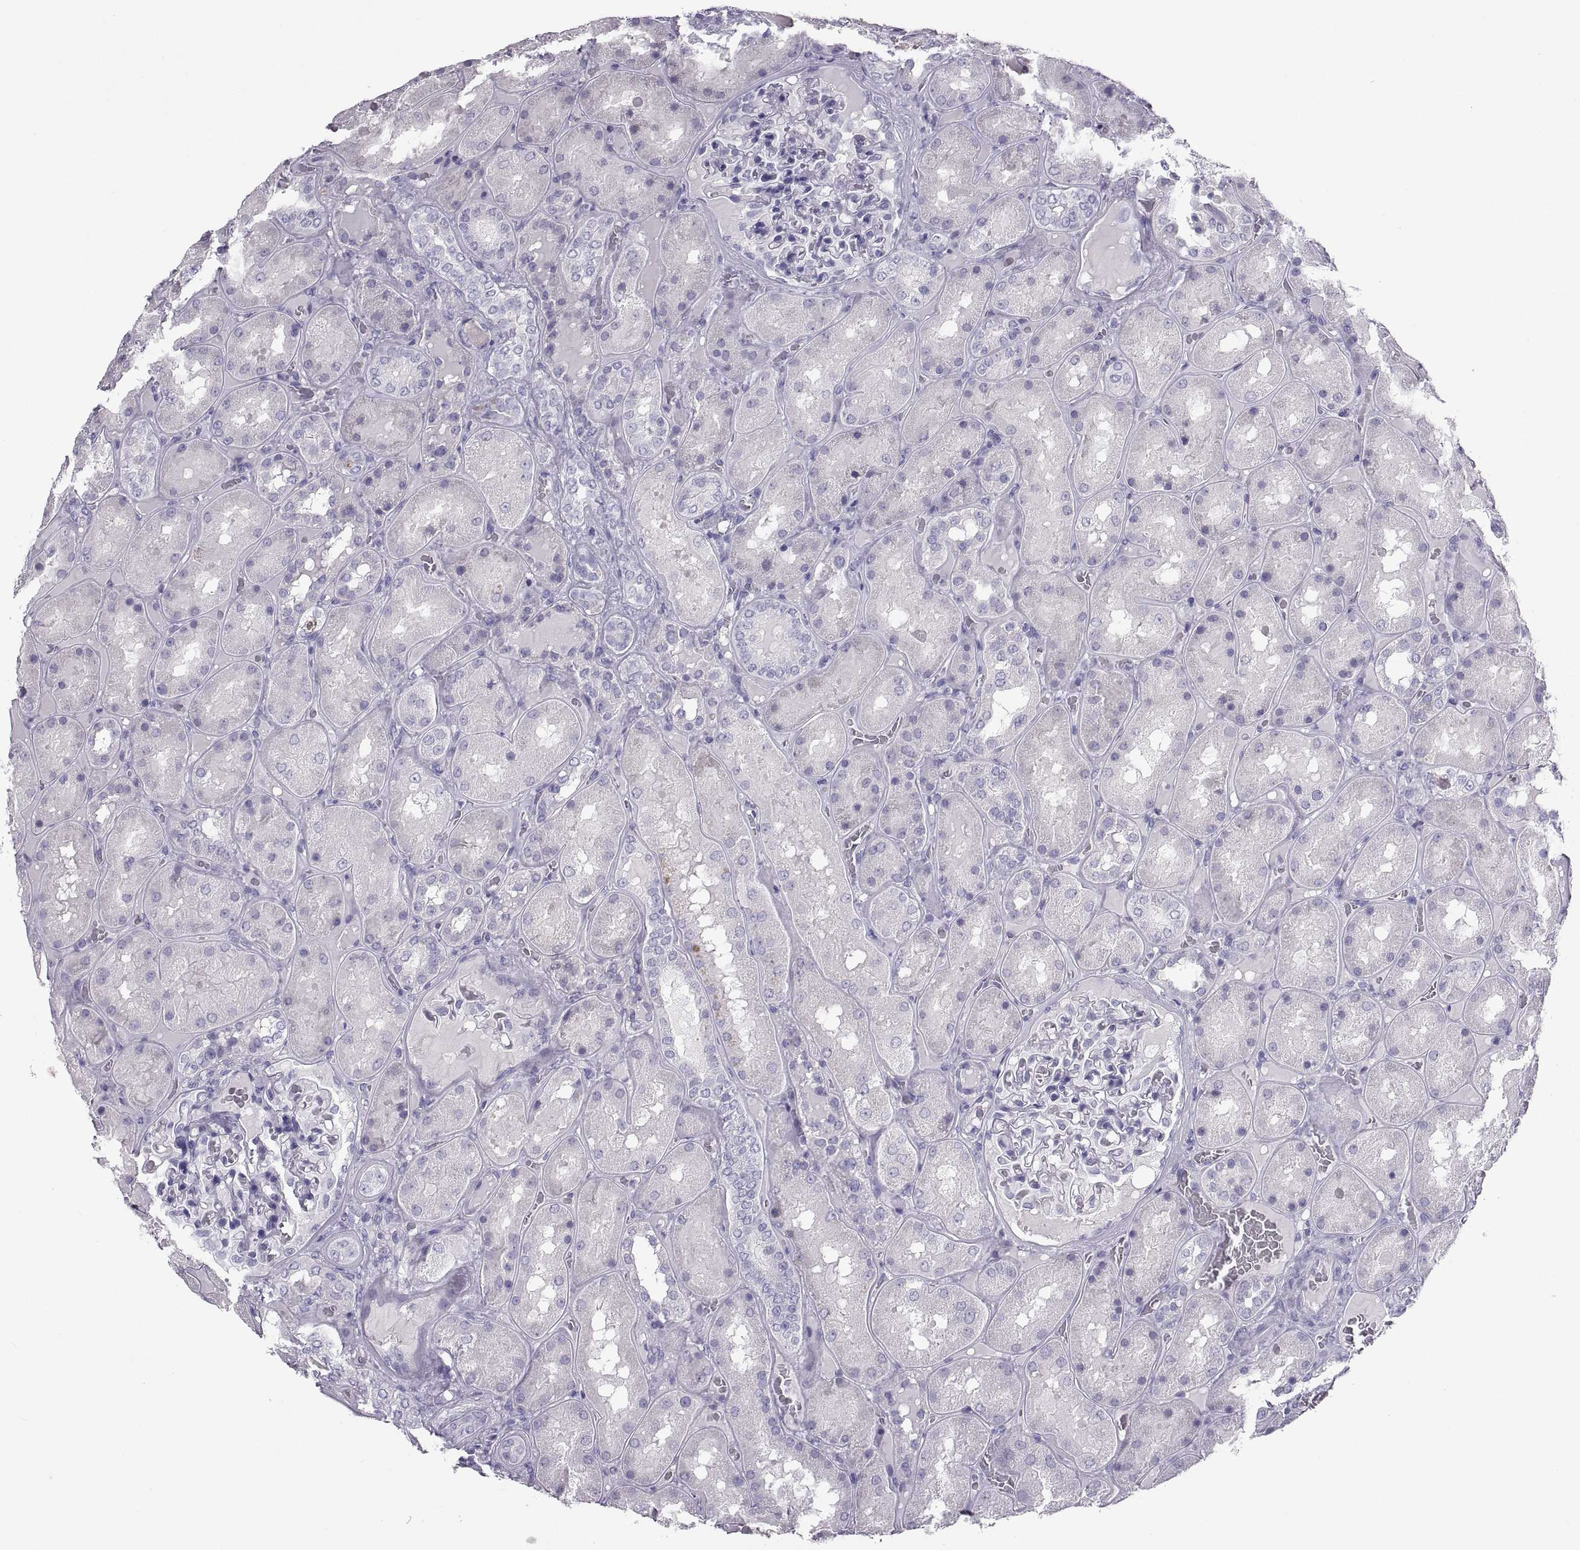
{"staining": {"intensity": "negative", "quantity": "none", "location": "none"}, "tissue": "kidney", "cell_type": "Cells in glomeruli", "image_type": "normal", "snomed": [{"axis": "morphology", "description": "Normal tissue, NOS"}, {"axis": "topography", "description": "Kidney"}], "caption": "A high-resolution photomicrograph shows IHC staining of benign kidney, which shows no significant staining in cells in glomeruli. (DAB IHC, high magnification).", "gene": "PCSK1N", "patient": {"sex": "male", "age": 73}}